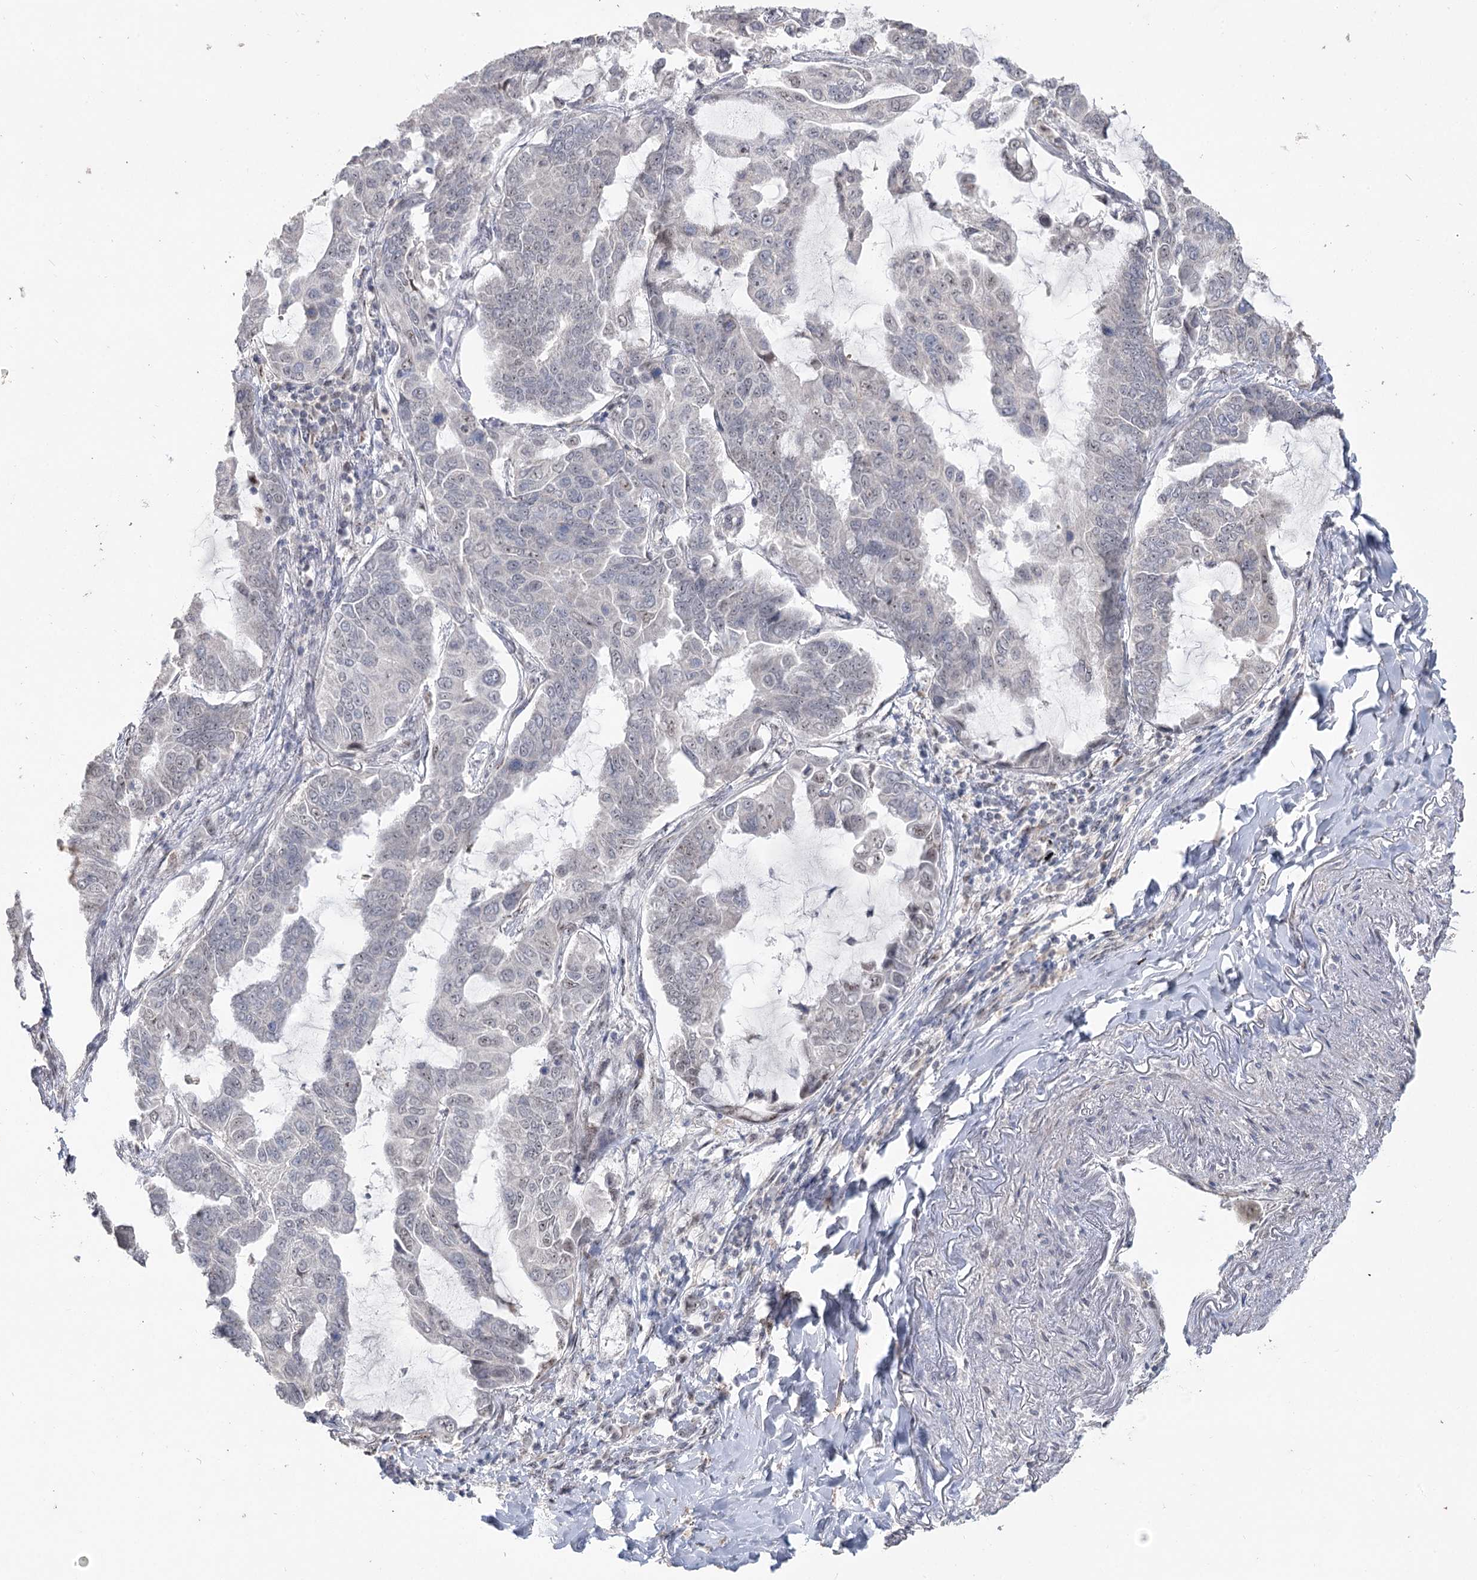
{"staining": {"intensity": "weak", "quantity": "<25%", "location": "nuclear"}, "tissue": "lung cancer", "cell_type": "Tumor cells", "image_type": "cancer", "snomed": [{"axis": "morphology", "description": "Adenocarcinoma, NOS"}, {"axis": "topography", "description": "Lung"}], "caption": "Immunohistochemistry (IHC) micrograph of human adenocarcinoma (lung) stained for a protein (brown), which displays no expression in tumor cells.", "gene": "RUFY4", "patient": {"sex": "male", "age": 64}}